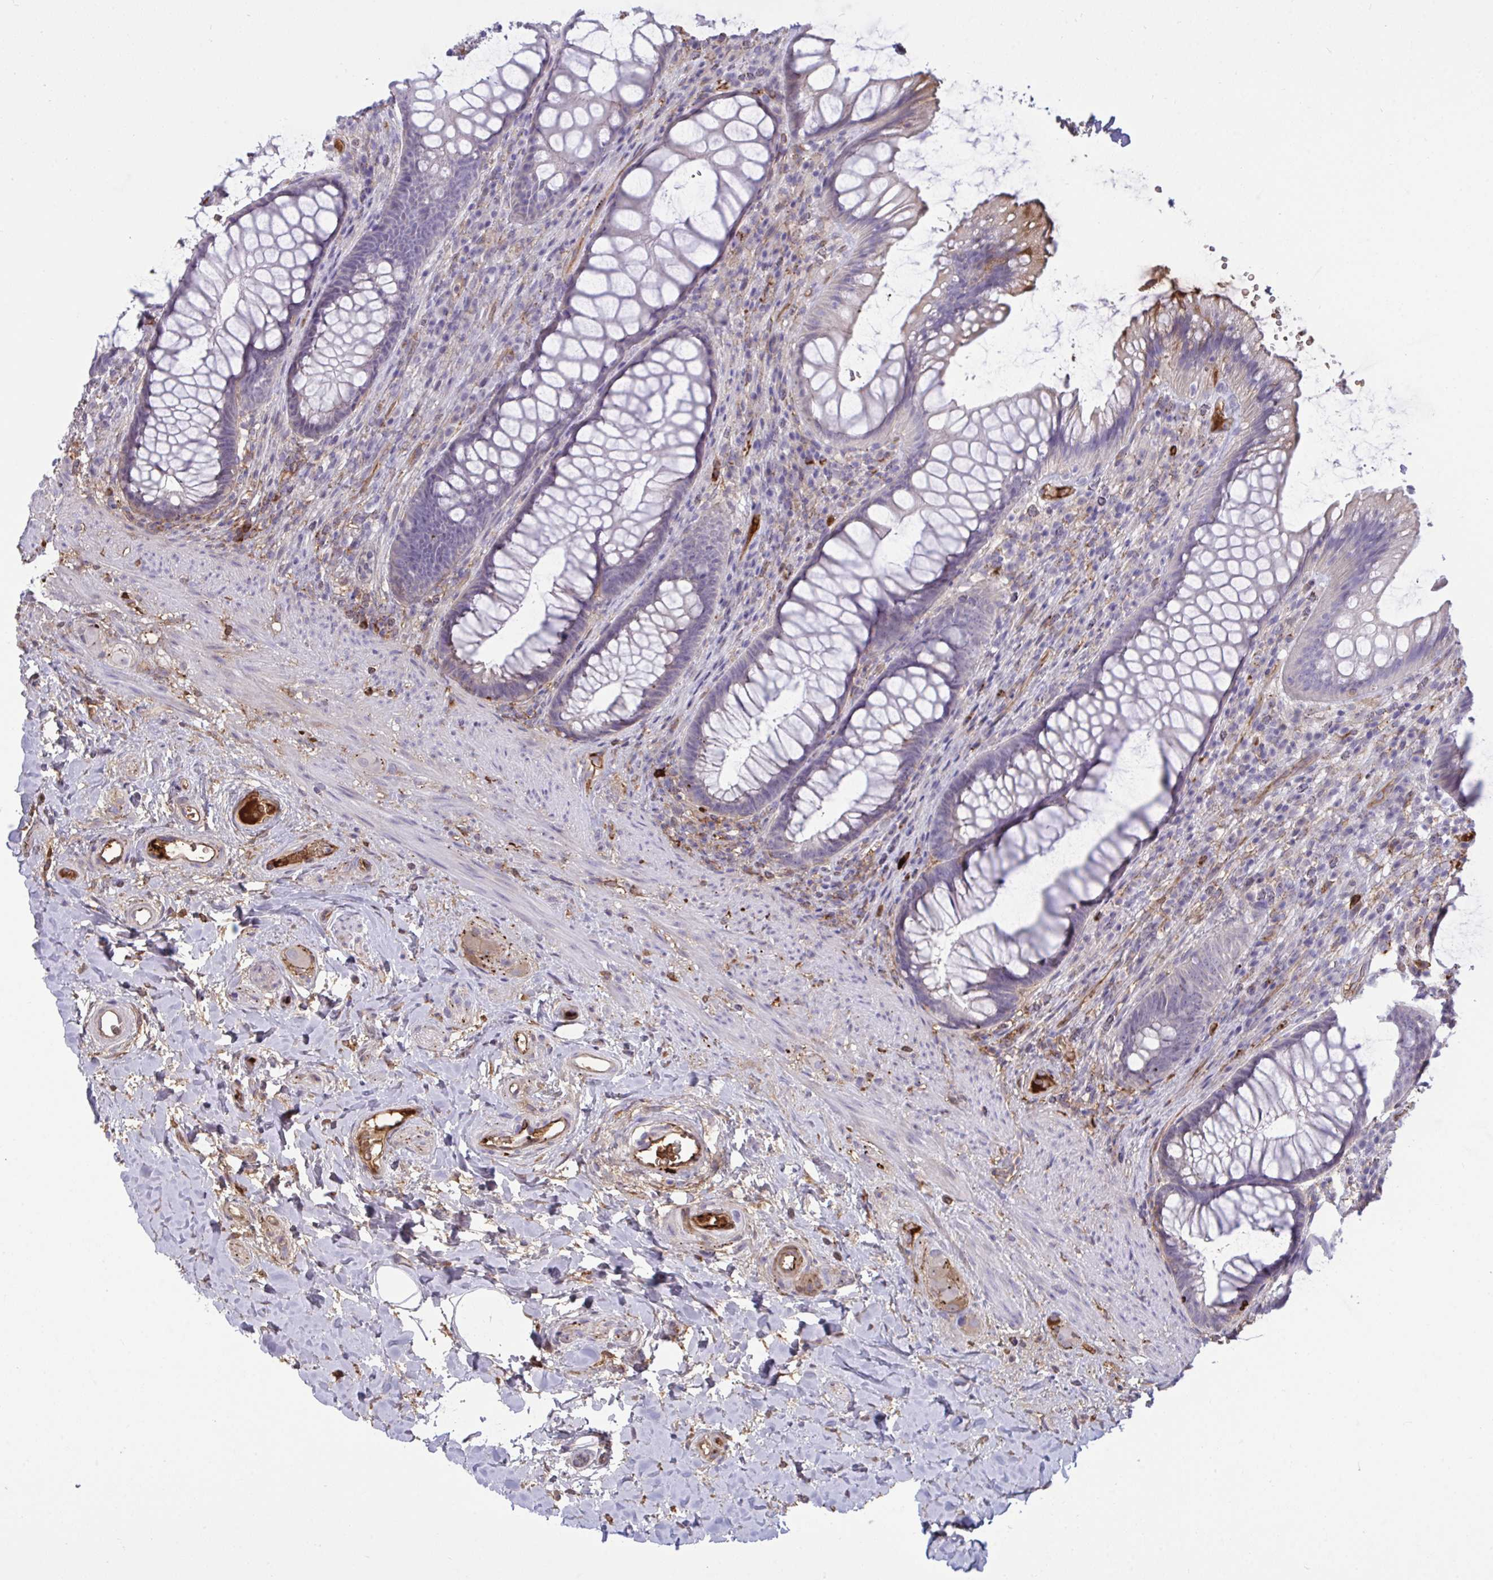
{"staining": {"intensity": "strong", "quantity": "<25%", "location": "cytoplasmic/membranous"}, "tissue": "rectum", "cell_type": "Glandular cells", "image_type": "normal", "snomed": [{"axis": "morphology", "description": "Normal tissue, NOS"}, {"axis": "topography", "description": "Rectum"}], "caption": "Immunohistochemistry (DAB (3,3'-diaminobenzidine)) staining of benign rectum shows strong cytoplasmic/membranous protein expression in about <25% of glandular cells.", "gene": "F2", "patient": {"sex": "male", "age": 53}}